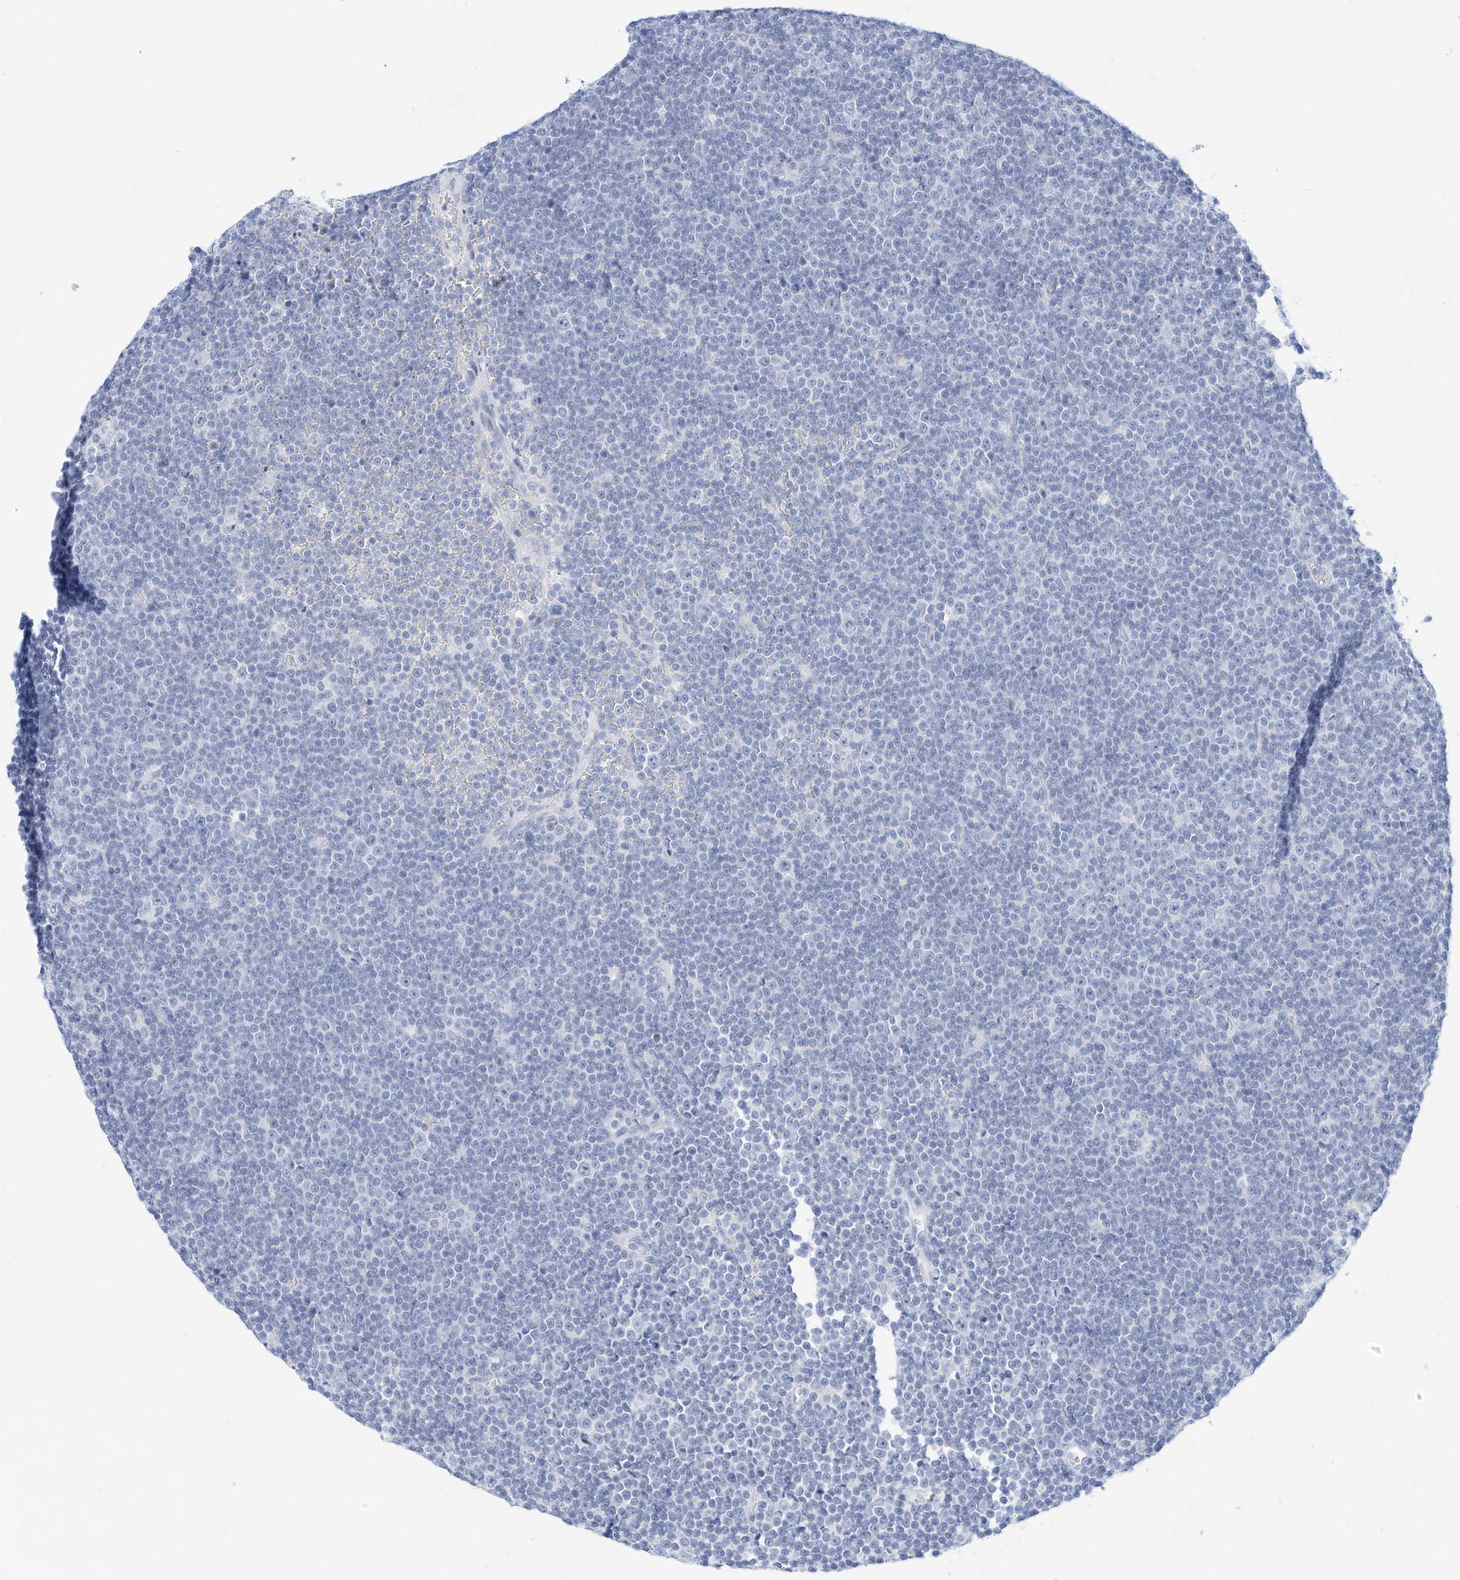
{"staining": {"intensity": "negative", "quantity": "none", "location": "none"}, "tissue": "lymphoma", "cell_type": "Tumor cells", "image_type": "cancer", "snomed": [{"axis": "morphology", "description": "Malignant lymphoma, non-Hodgkin's type, Low grade"}, {"axis": "topography", "description": "Lymph node"}], "caption": "Malignant lymphoma, non-Hodgkin's type (low-grade) was stained to show a protein in brown. There is no significant staining in tumor cells.", "gene": "SPOCD1", "patient": {"sex": "female", "age": 67}}